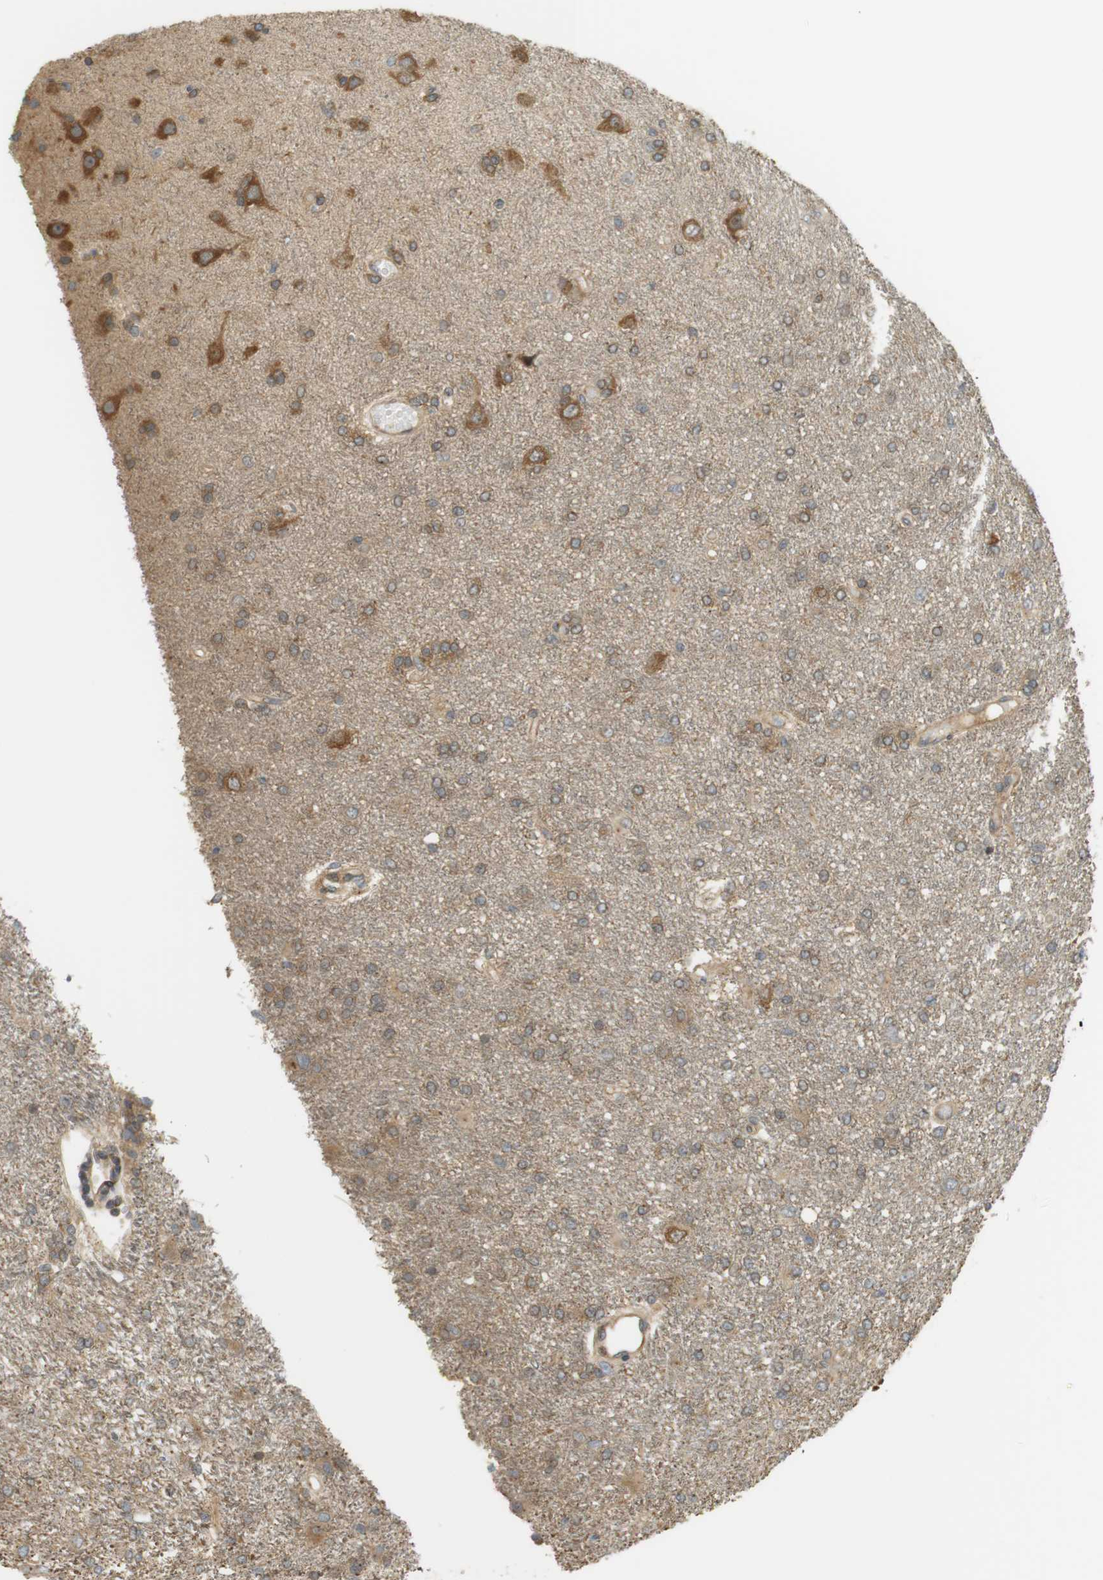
{"staining": {"intensity": "weak", "quantity": "<25%", "location": "cytoplasmic/membranous"}, "tissue": "glioma", "cell_type": "Tumor cells", "image_type": "cancer", "snomed": [{"axis": "morphology", "description": "Glioma, malignant, High grade"}, {"axis": "topography", "description": "Brain"}], "caption": "Immunohistochemistry (IHC) micrograph of neoplastic tissue: human glioma stained with DAB displays no significant protein positivity in tumor cells.", "gene": "PA2G4", "patient": {"sex": "female", "age": 59}}